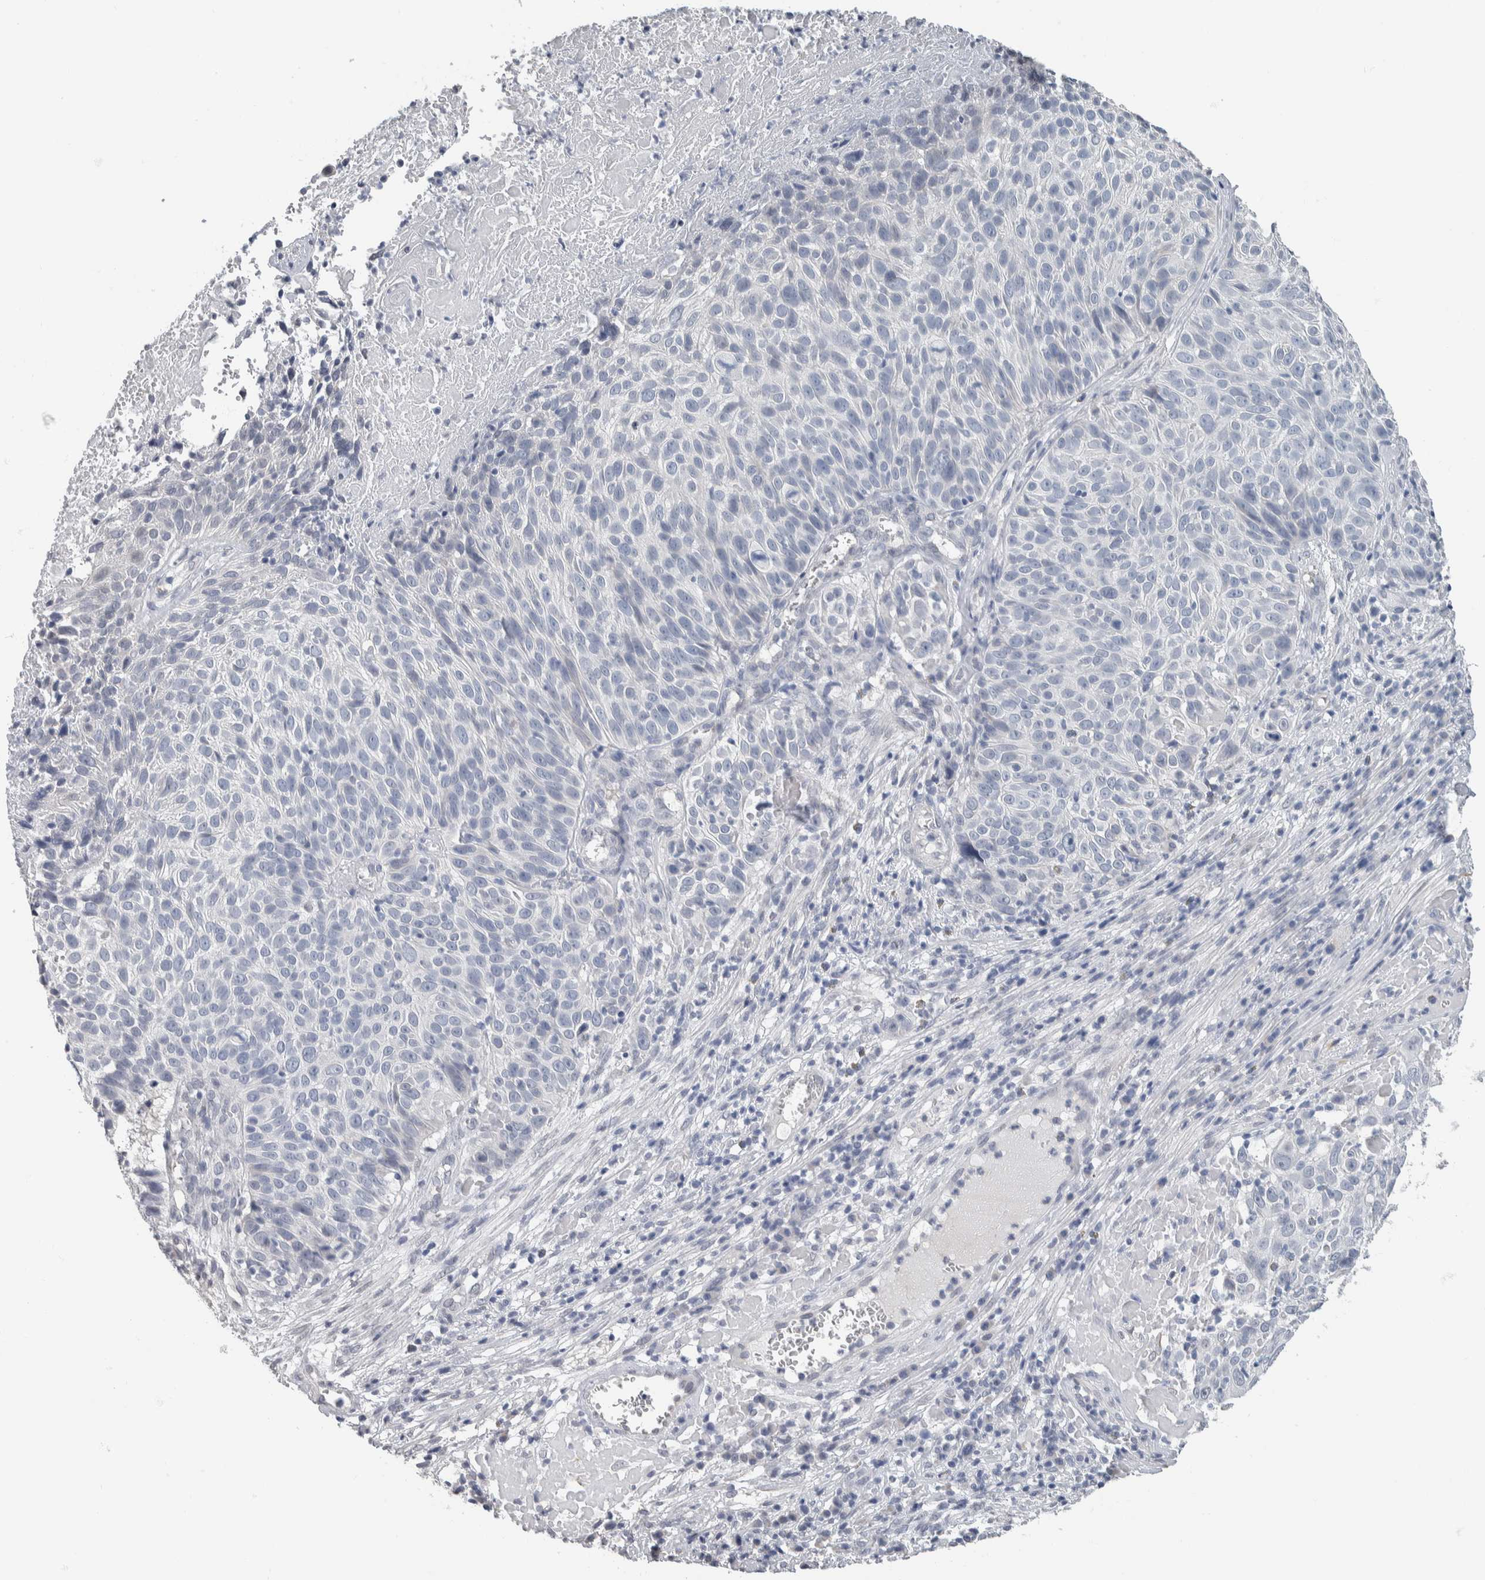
{"staining": {"intensity": "negative", "quantity": "none", "location": "none"}, "tissue": "cervical cancer", "cell_type": "Tumor cells", "image_type": "cancer", "snomed": [{"axis": "morphology", "description": "Squamous cell carcinoma, NOS"}, {"axis": "topography", "description": "Cervix"}], "caption": "This image is of cervical squamous cell carcinoma stained with immunohistochemistry (IHC) to label a protein in brown with the nuclei are counter-stained blue. There is no expression in tumor cells.", "gene": "NEFM", "patient": {"sex": "female", "age": 74}}